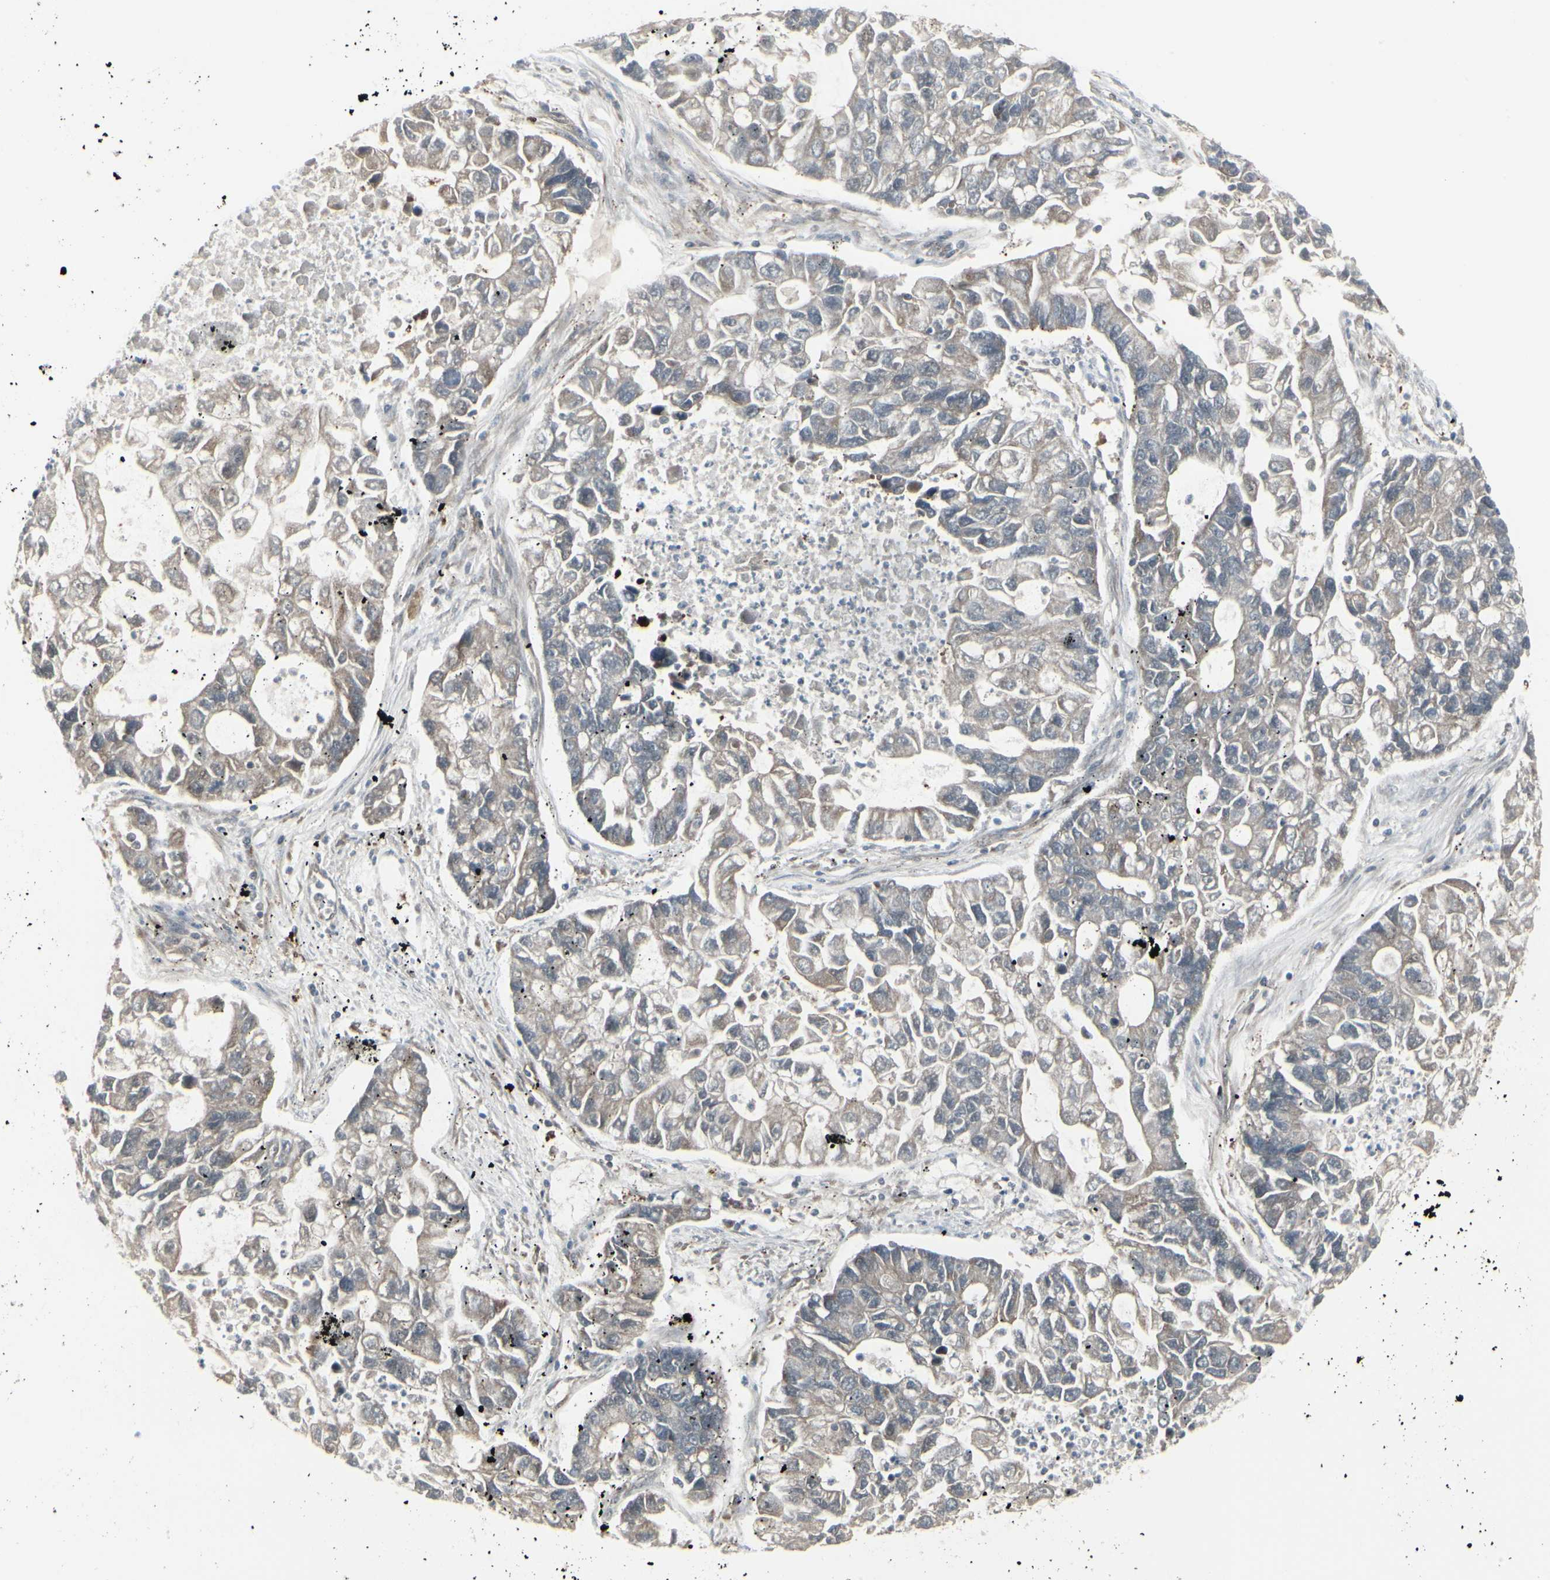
{"staining": {"intensity": "weak", "quantity": ">75%", "location": "cytoplasmic/membranous"}, "tissue": "lung cancer", "cell_type": "Tumor cells", "image_type": "cancer", "snomed": [{"axis": "morphology", "description": "Adenocarcinoma, NOS"}, {"axis": "topography", "description": "Lung"}], "caption": "Weak cytoplasmic/membranous positivity for a protein is identified in approximately >75% of tumor cells of lung adenocarcinoma using immunohistochemistry (IHC).", "gene": "IGFBP6", "patient": {"sex": "female", "age": 51}}